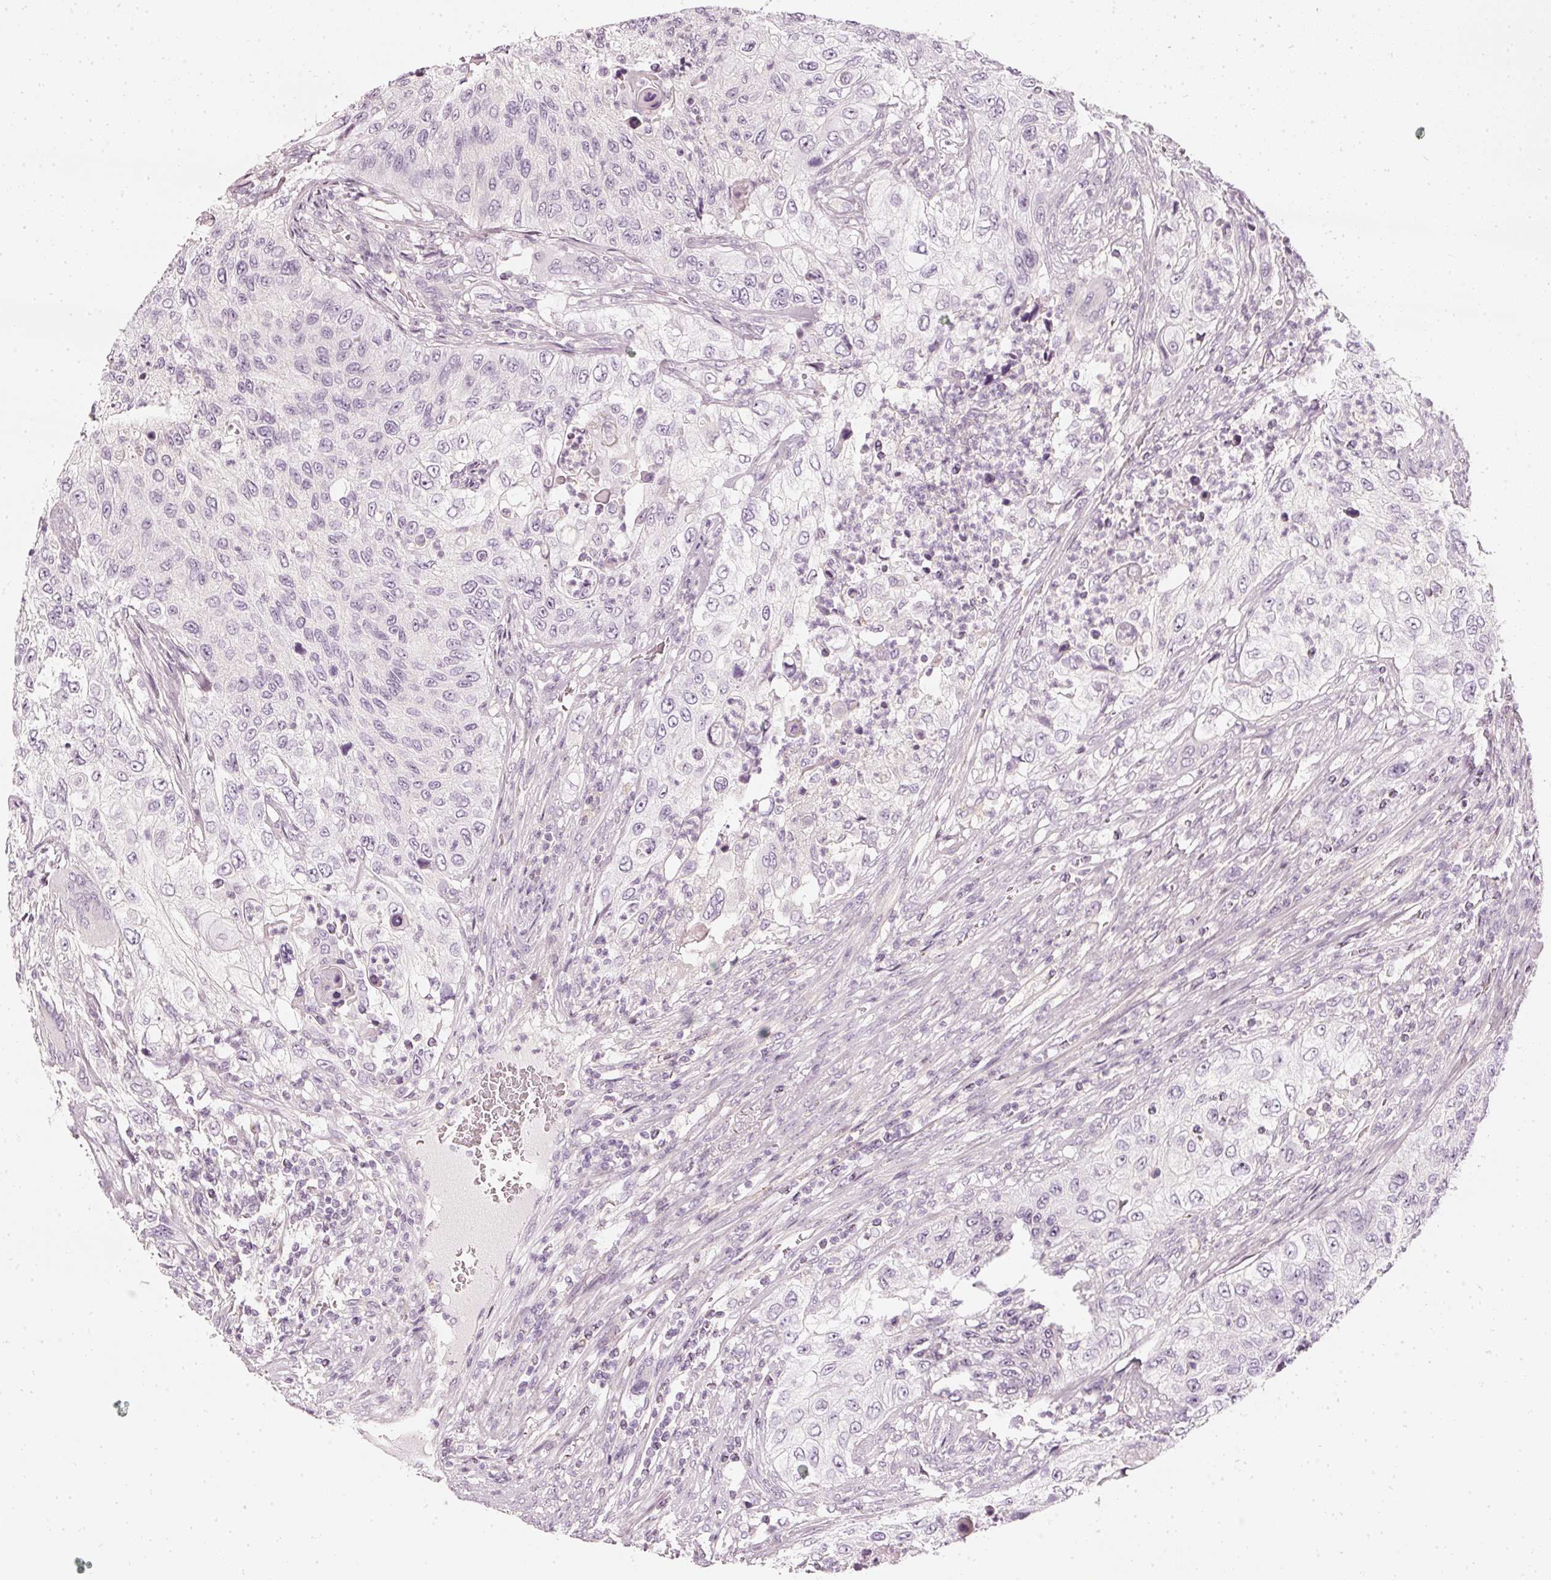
{"staining": {"intensity": "negative", "quantity": "none", "location": "none"}, "tissue": "urothelial cancer", "cell_type": "Tumor cells", "image_type": "cancer", "snomed": [{"axis": "morphology", "description": "Urothelial carcinoma, High grade"}, {"axis": "topography", "description": "Urinary bladder"}], "caption": "There is no significant expression in tumor cells of high-grade urothelial carcinoma.", "gene": "CNP", "patient": {"sex": "female", "age": 60}}